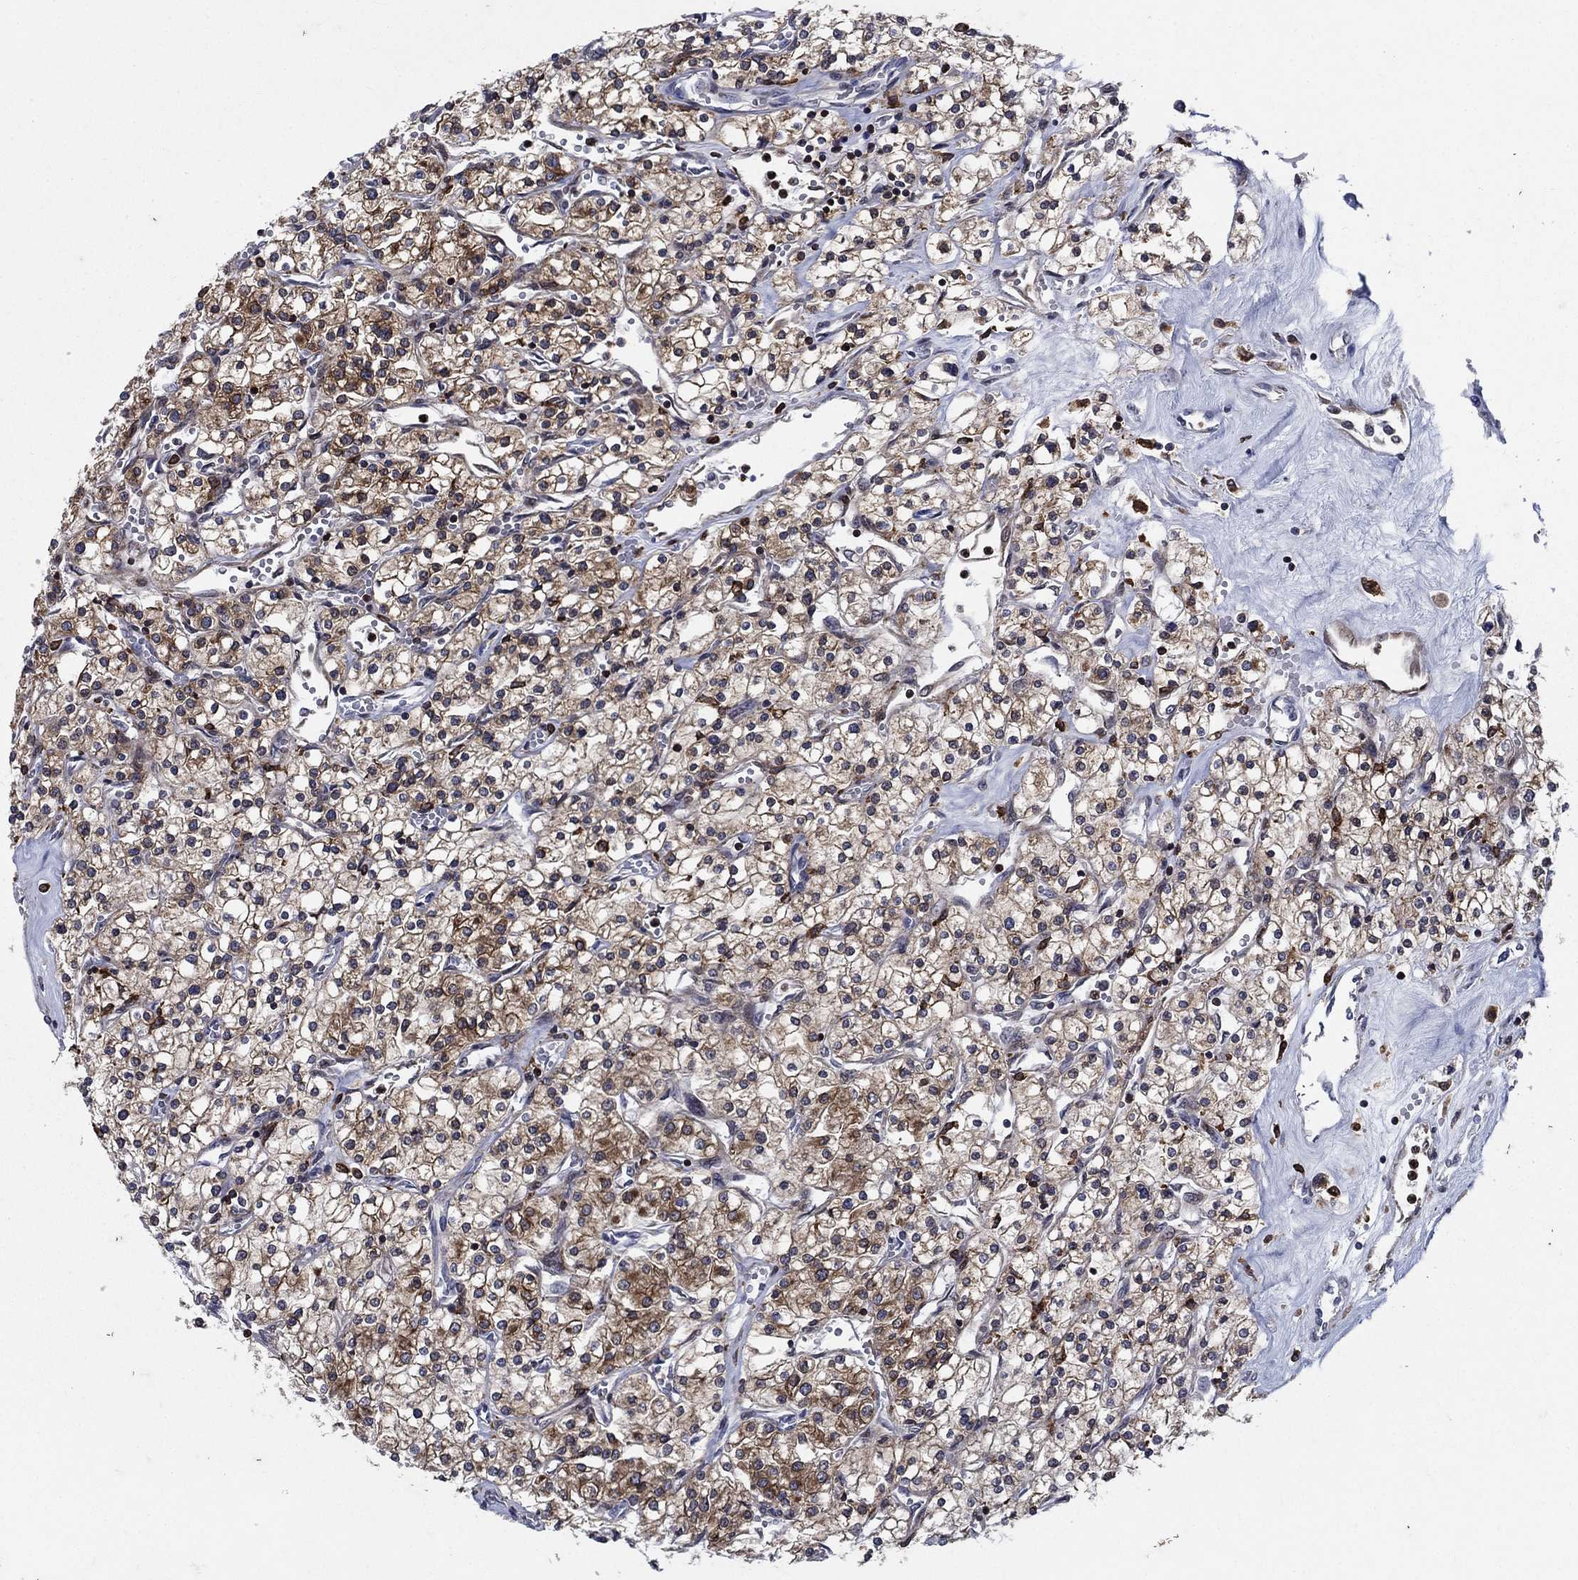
{"staining": {"intensity": "strong", "quantity": "<25%", "location": "cytoplasmic/membranous"}, "tissue": "renal cancer", "cell_type": "Tumor cells", "image_type": "cancer", "snomed": [{"axis": "morphology", "description": "Adenocarcinoma, NOS"}, {"axis": "topography", "description": "Kidney"}], "caption": "Tumor cells exhibit medium levels of strong cytoplasmic/membranous staining in approximately <25% of cells in human adenocarcinoma (renal).", "gene": "DHRS7", "patient": {"sex": "male", "age": 80}}